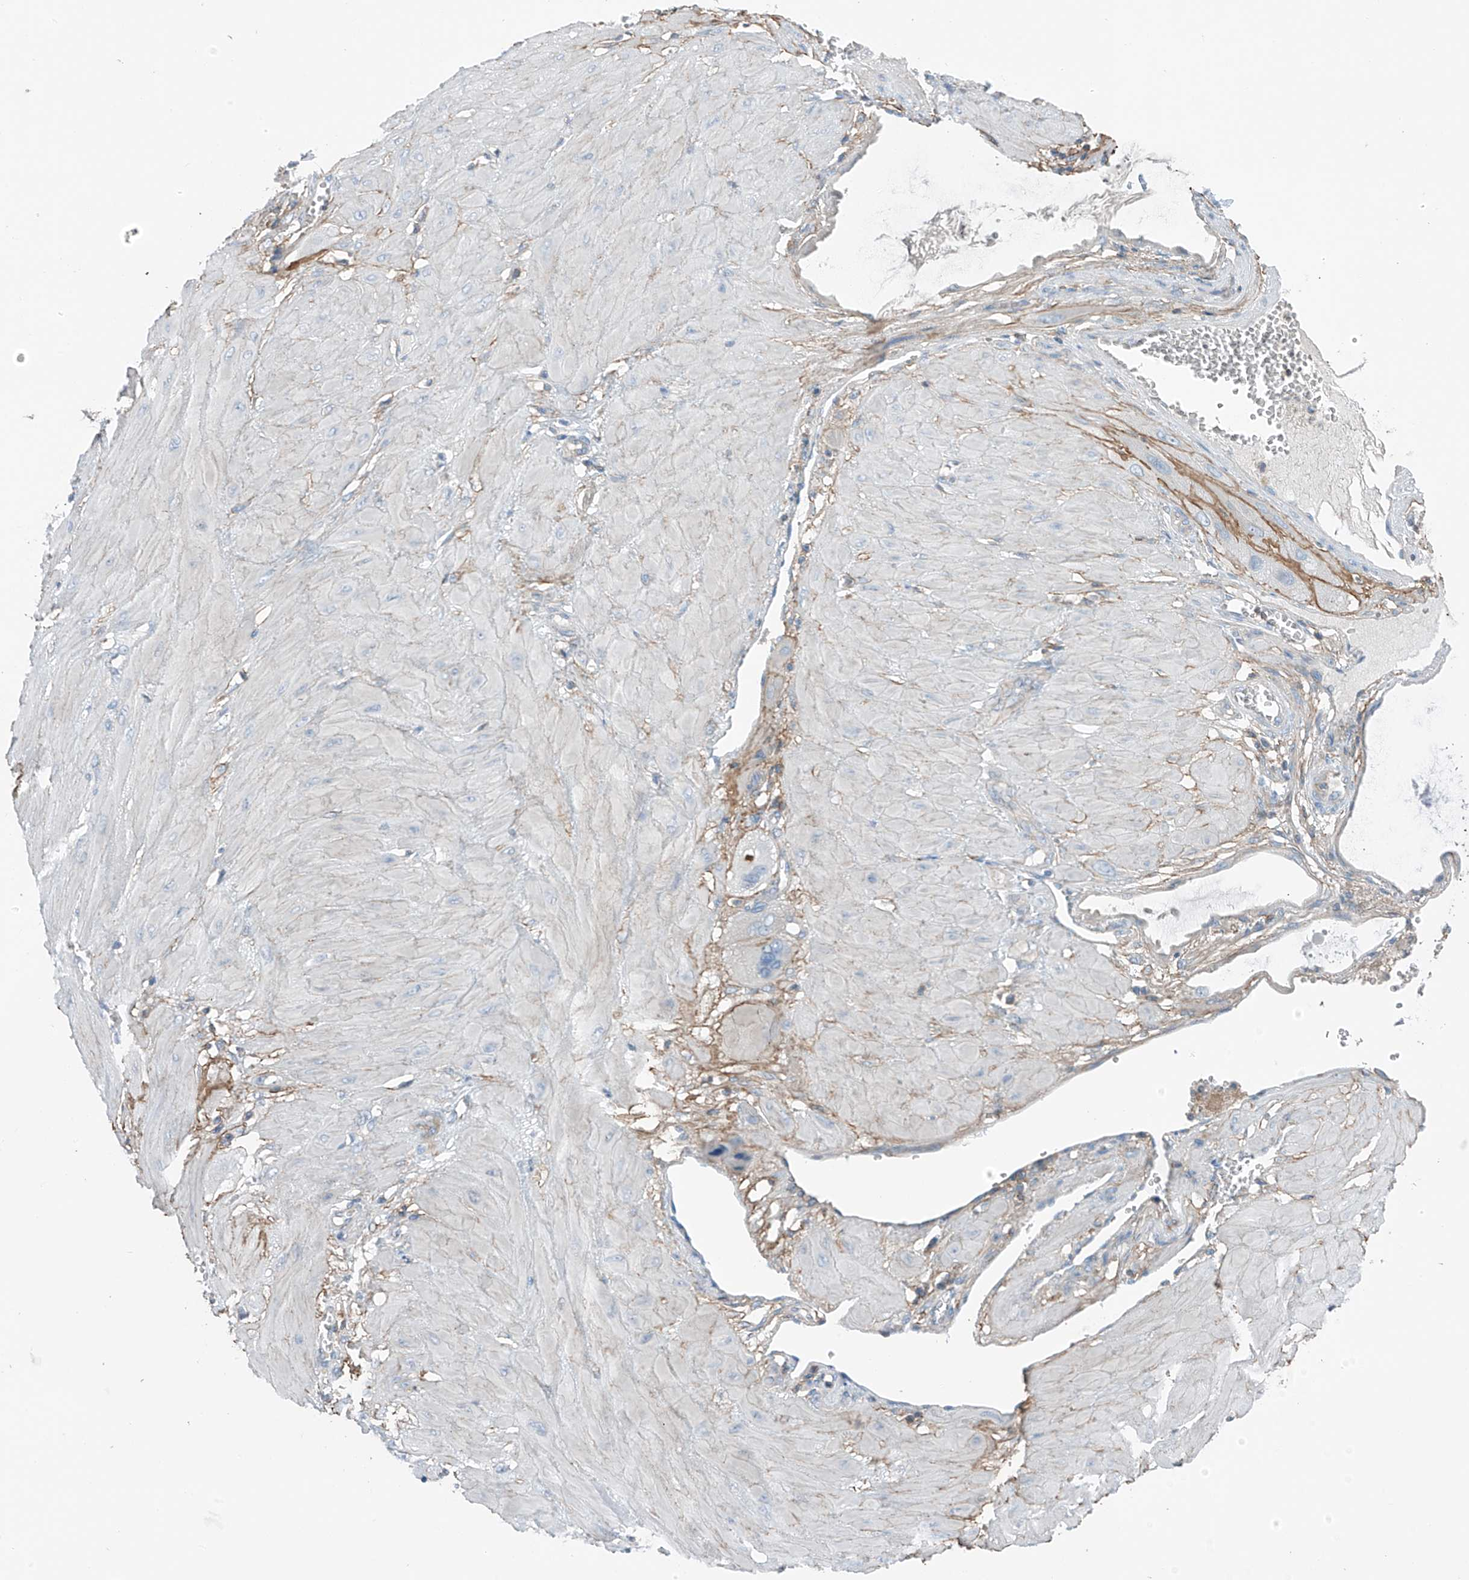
{"staining": {"intensity": "negative", "quantity": "none", "location": "none"}, "tissue": "cervical cancer", "cell_type": "Tumor cells", "image_type": "cancer", "snomed": [{"axis": "morphology", "description": "Squamous cell carcinoma, NOS"}, {"axis": "topography", "description": "Cervix"}], "caption": "There is no significant positivity in tumor cells of cervical cancer (squamous cell carcinoma).", "gene": "NALCN", "patient": {"sex": "female", "age": 34}}